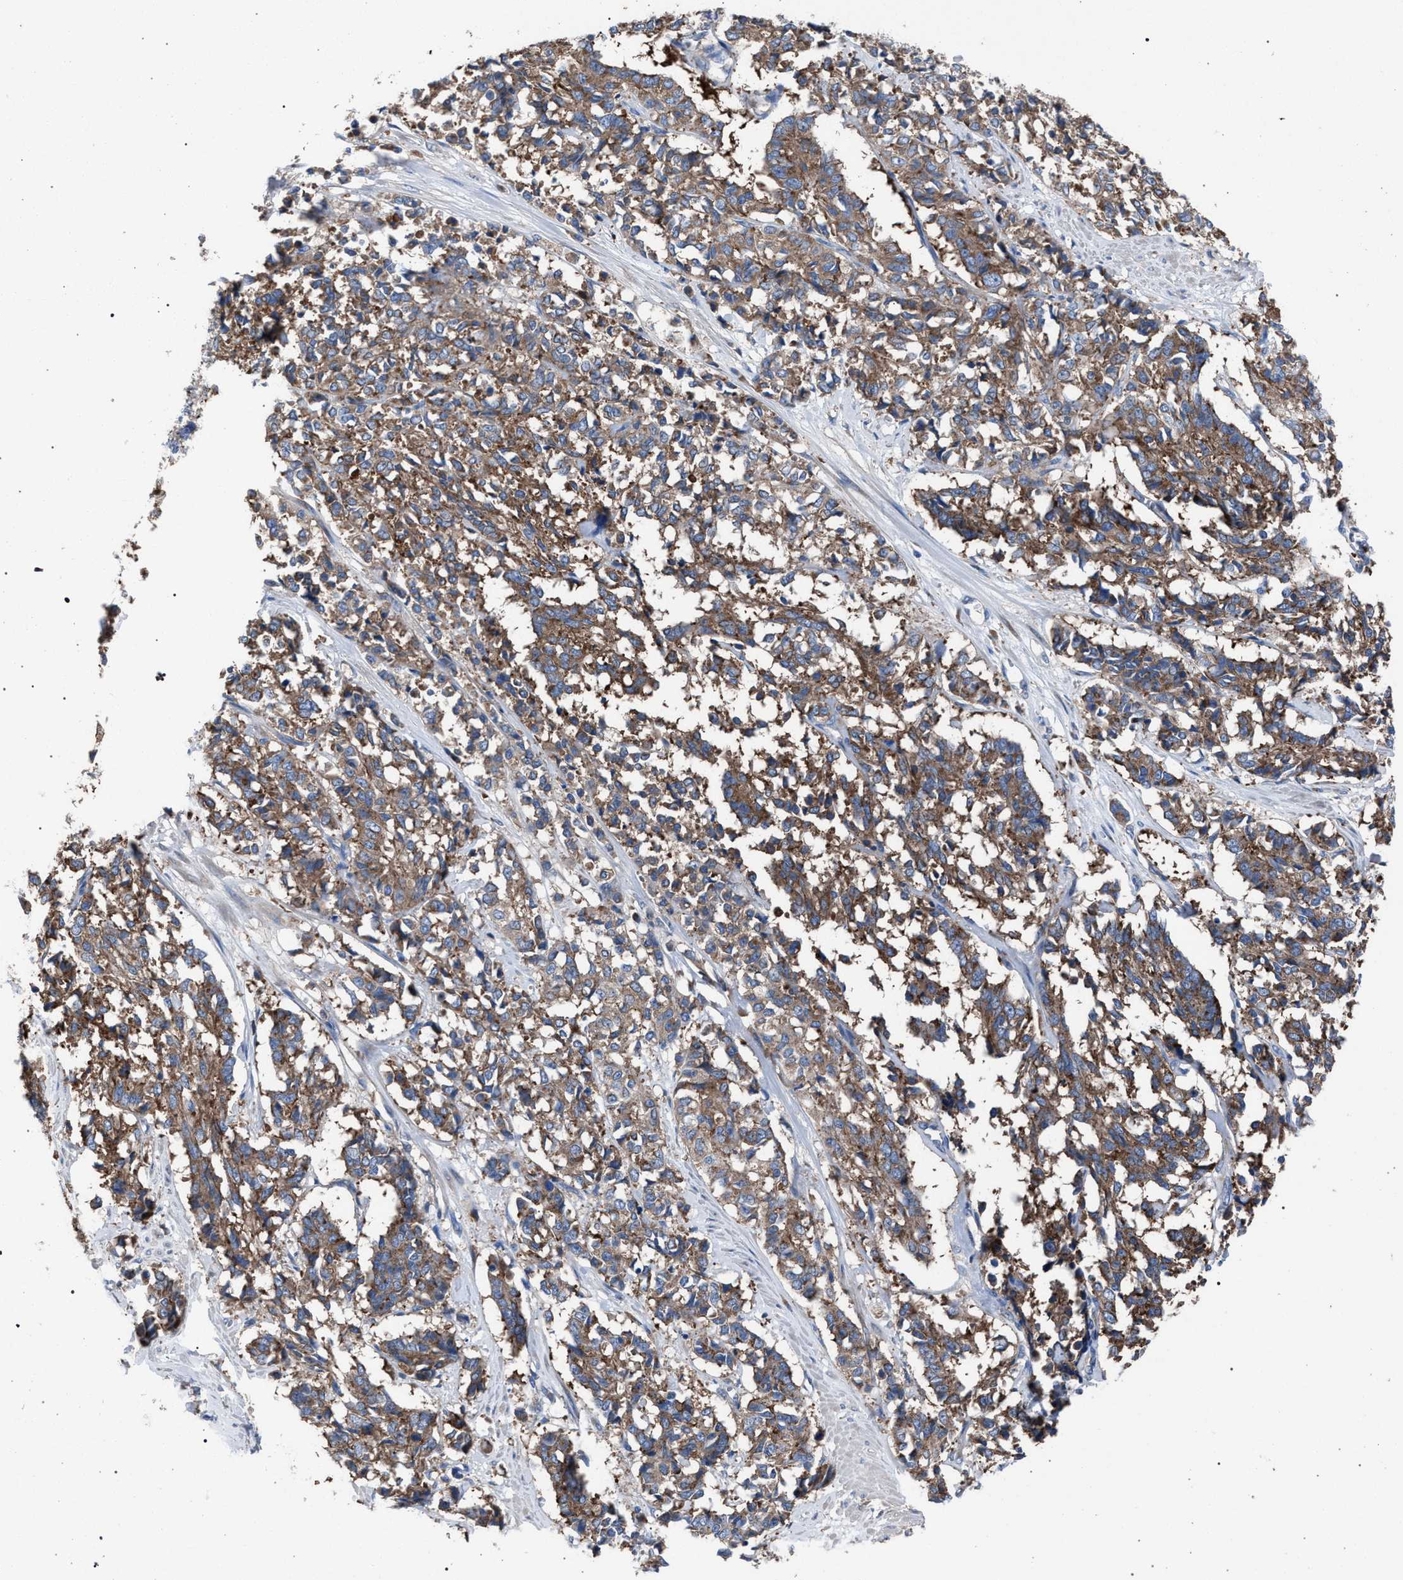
{"staining": {"intensity": "moderate", "quantity": ">75%", "location": "cytoplasmic/membranous"}, "tissue": "cervical cancer", "cell_type": "Tumor cells", "image_type": "cancer", "snomed": [{"axis": "morphology", "description": "Squamous cell carcinoma, NOS"}, {"axis": "topography", "description": "Cervix"}], "caption": "A medium amount of moderate cytoplasmic/membranous staining is present in about >75% of tumor cells in cervical cancer (squamous cell carcinoma) tissue.", "gene": "ATP6V0A1", "patient": {"sex": "female", "age": 35}}